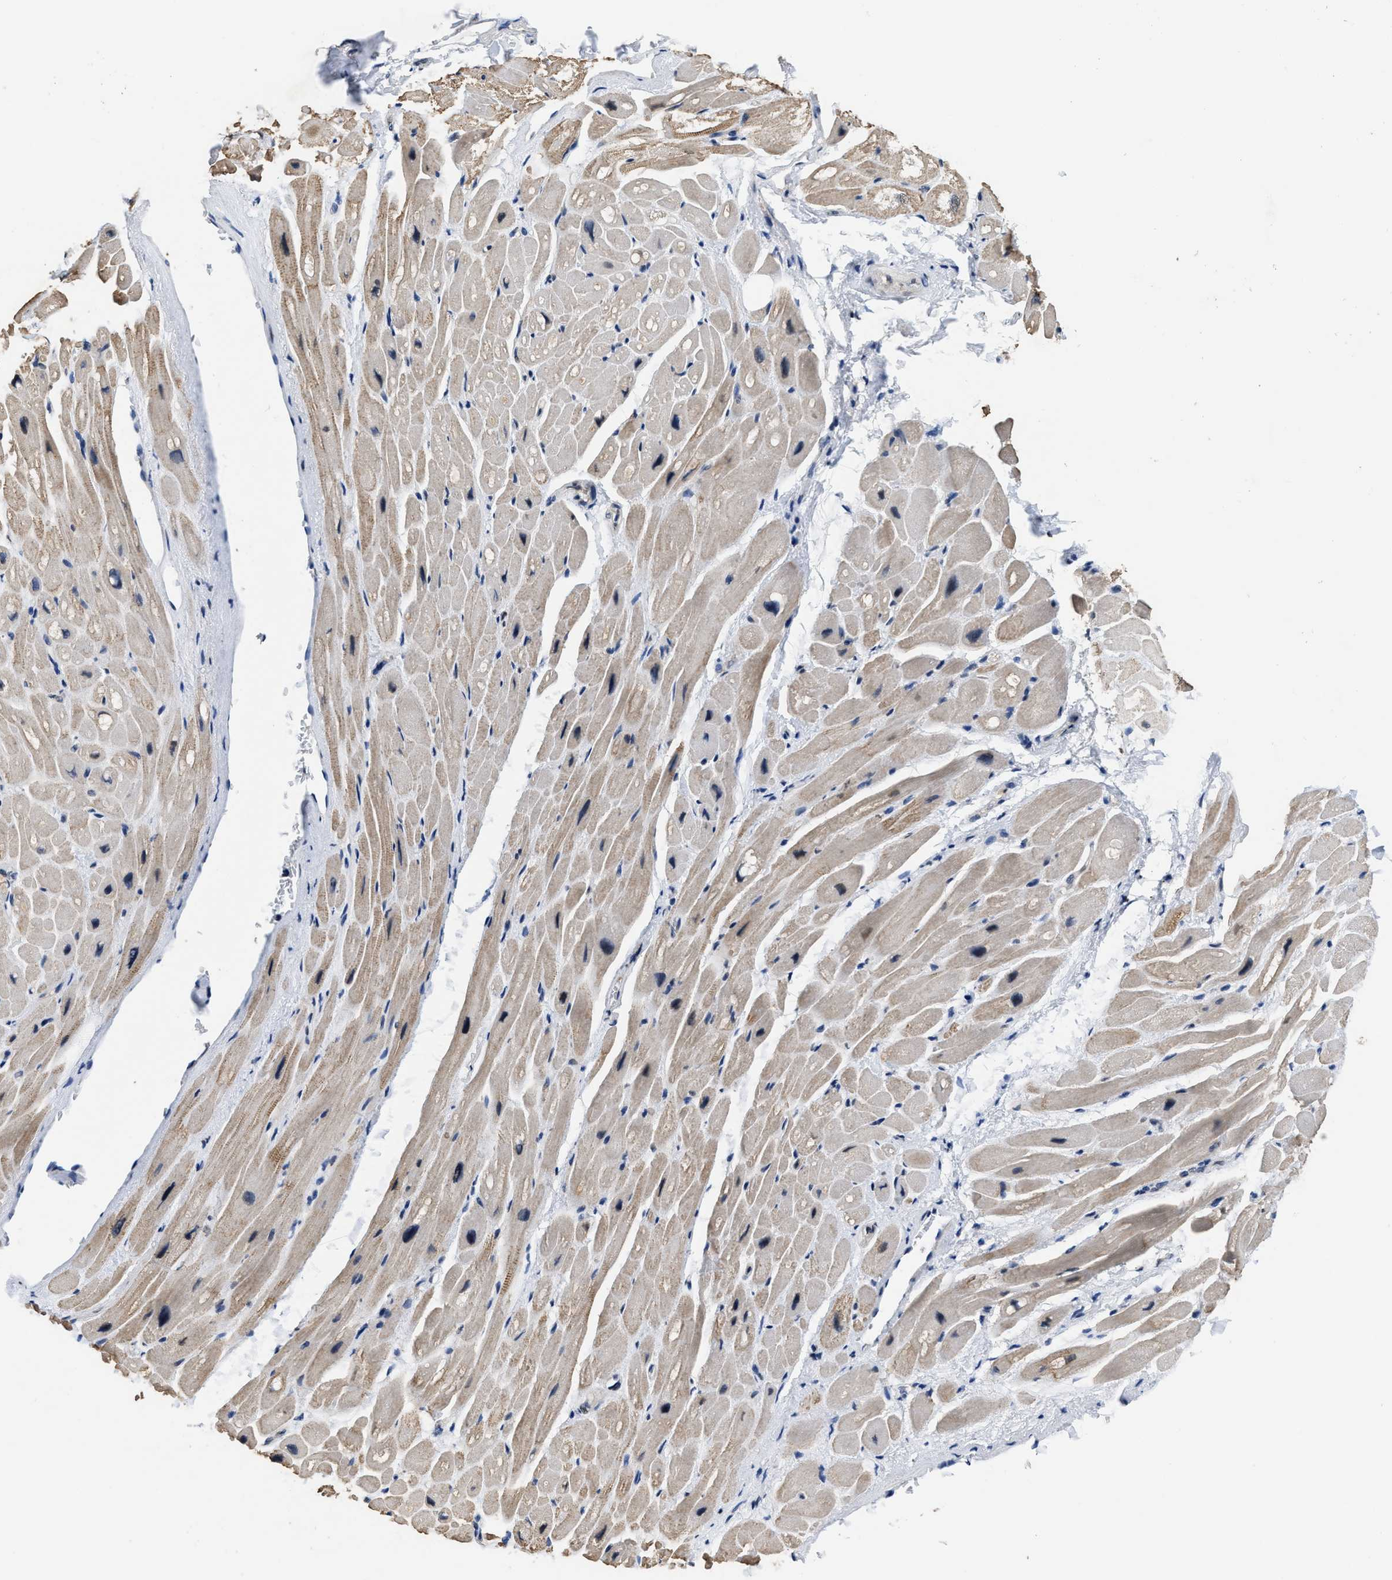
{"staining": {"intensity": "moderate", "quantity": "25%-75%", "location": "cytoplasmic/membranous,nuclear"}, "tissue": "heart muscle", "cell_type": "Cardiomyocytes", "image_type": "normal", "snomed": [{"axis": "morphology", "description": "Normal tissue, NOS"}, {"axis": "topography", "description": "Heart"}], "caption": "IHC photomicrograph of benign heart muscle: heart muscle stained using immunohistochemistry (IHC) reveals medium levels of moderate protein expression localized specifically in the cytoplasmic/membranous,nuclear of cardiomyocytes, appearing as a cytoplasmic/membranous,nuclear brown color.", "gene": "SUPT16H", "patient": {"sex": "male", "age": 49}}